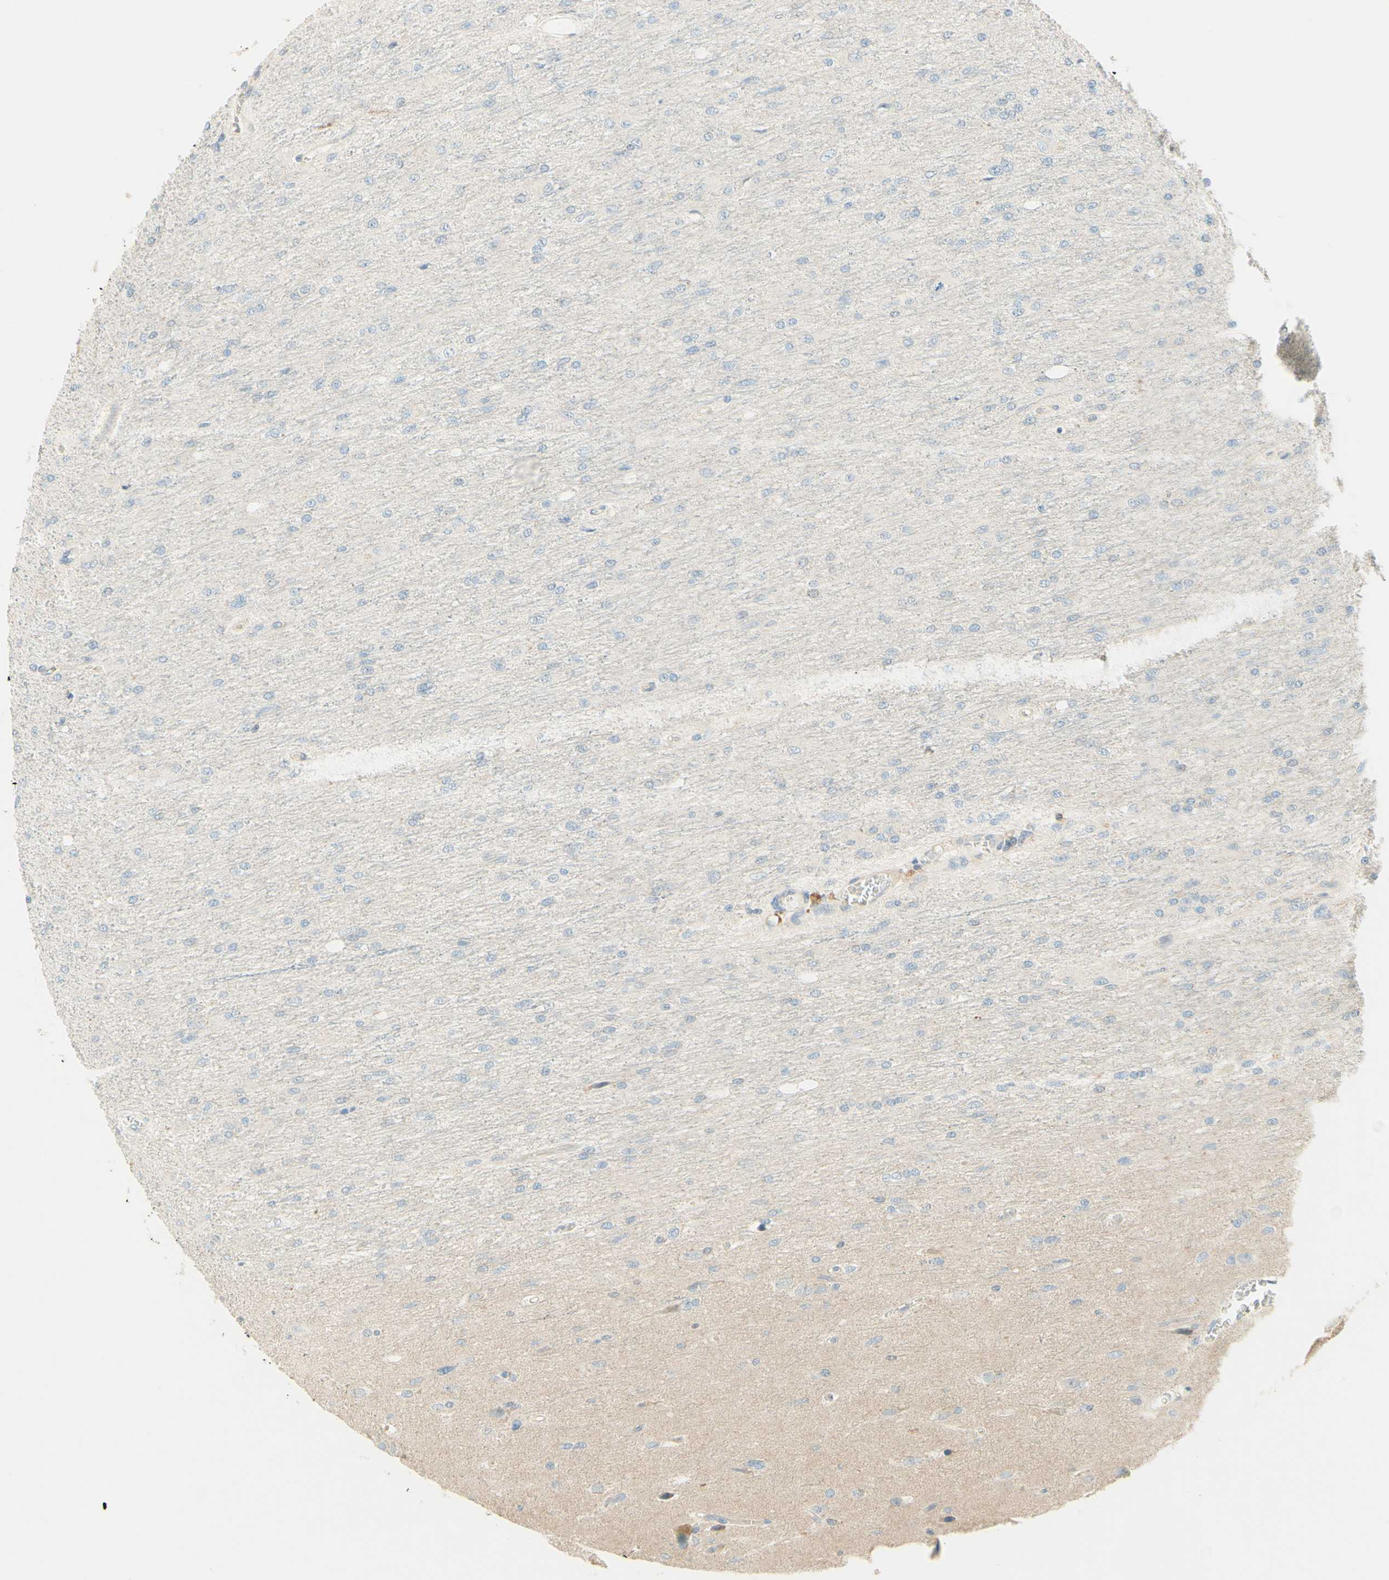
{"staining": {"intensity": "negative", "quantity": "none", "location": "none"}, "tissue": "glioma", "cell_type": "Tumor cells", "image_type": "cancer", "snomed": [{"axis": "morphology", "description": "Glioma, malignant, High grade"}, {"axis": "topography", "description": "Cerebral cortex"}], "caption": "Micrograph shows no protein positivity in tumor cells of malignant glioma (high-grade) tissue.", "gene": "PROM1", "patient": {"sex": "female", "age": 36}}